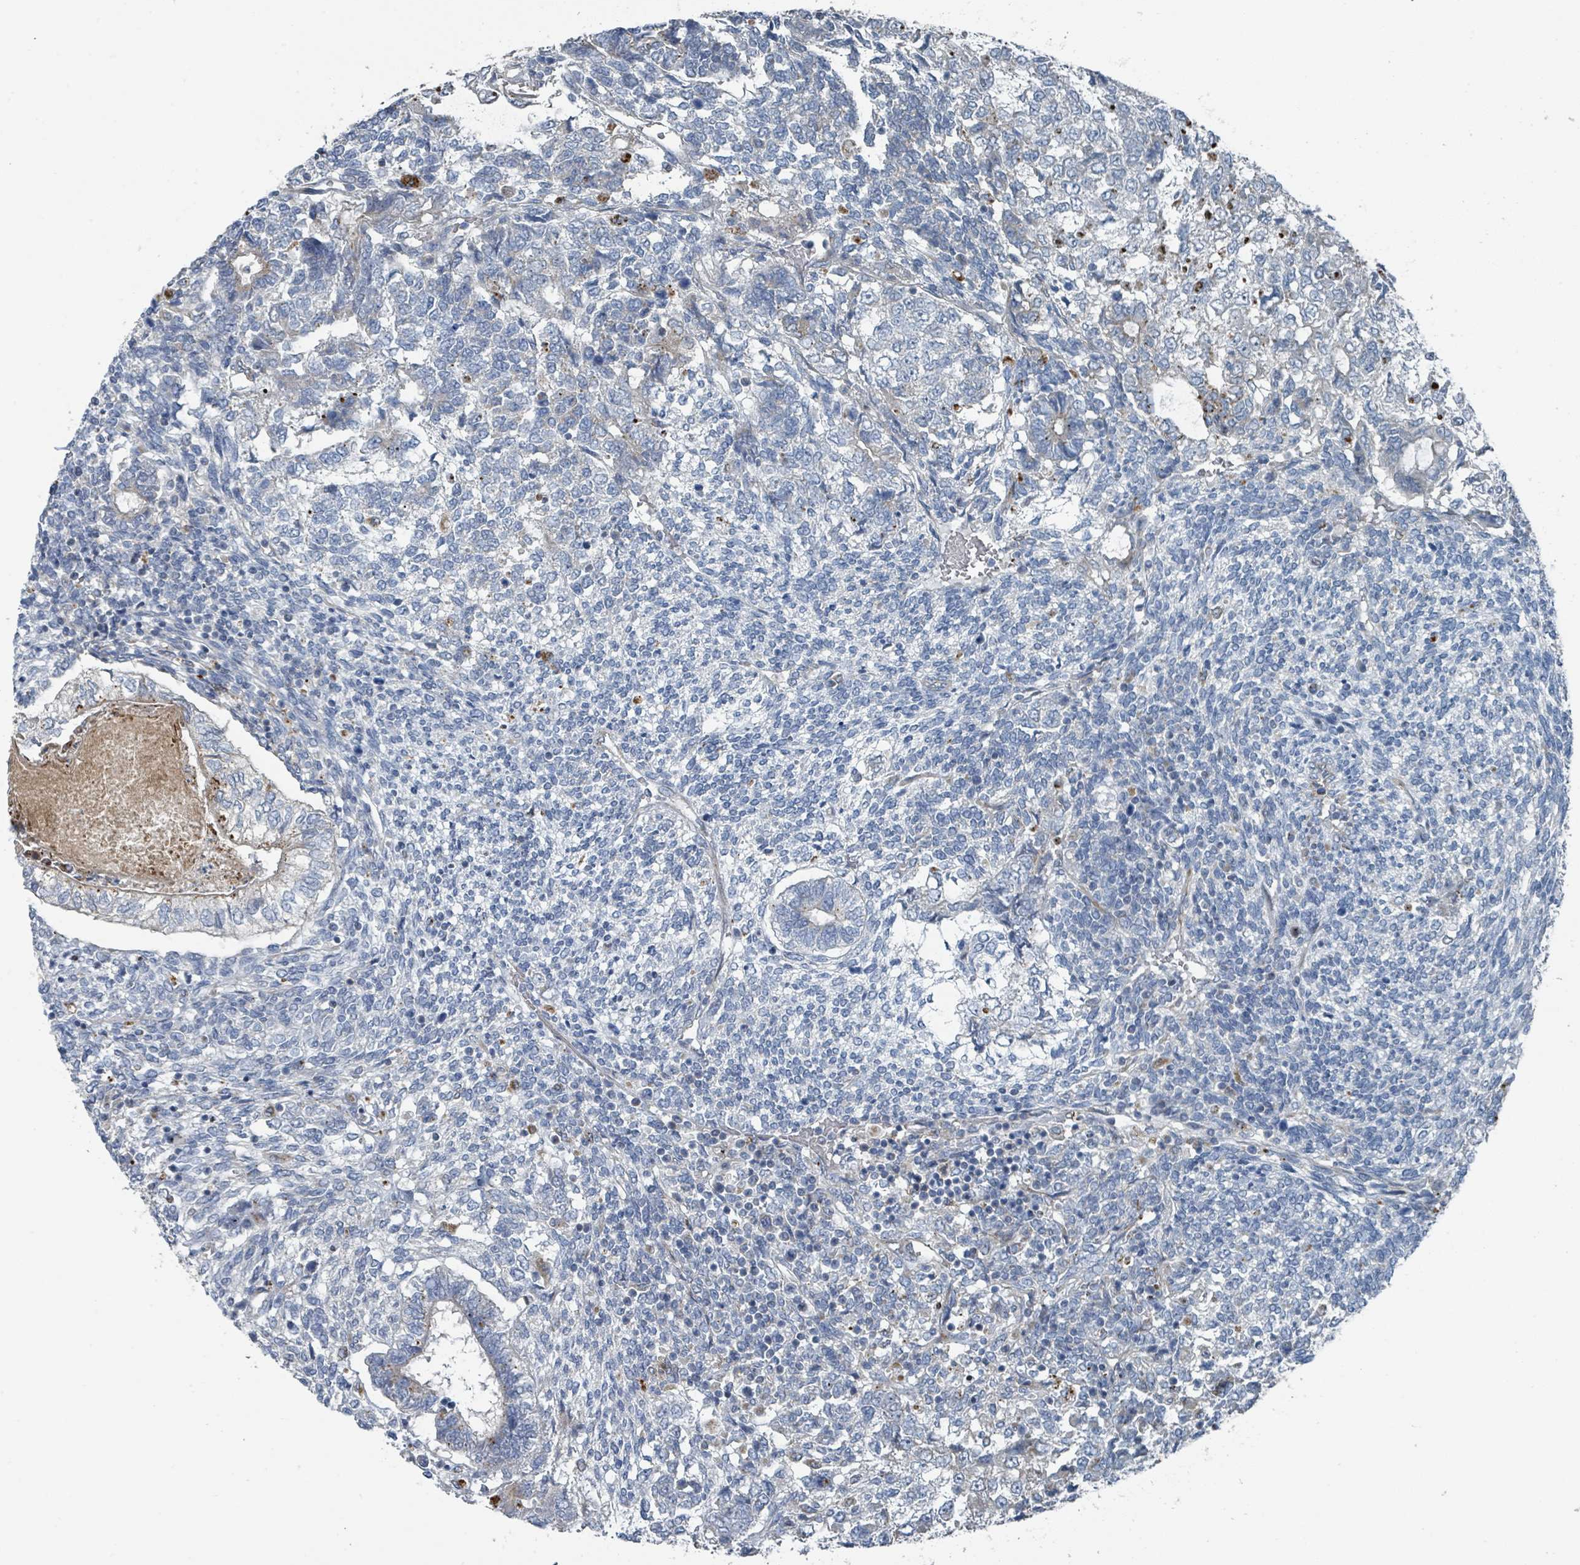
{"staining": {"intensity": "negative", "quantity": "none", "location": "none"}, "tissue": "testis cancer", "cell_type": "Tumor cells", "image_type": "cancer", "snomed": [{"axis": "morphology", "description": "Carcinoma, Embryonal, NOS"}, {"axis": "topography", "description": "Testis"}], "caption": "An immunohistochemistry (IHC) histopathology image of testis cancer is shown. There is no staining in tumor cells of testis cancer.", "gene": "DIPK2A", "patient": {"sex": "male", "age": 23}}